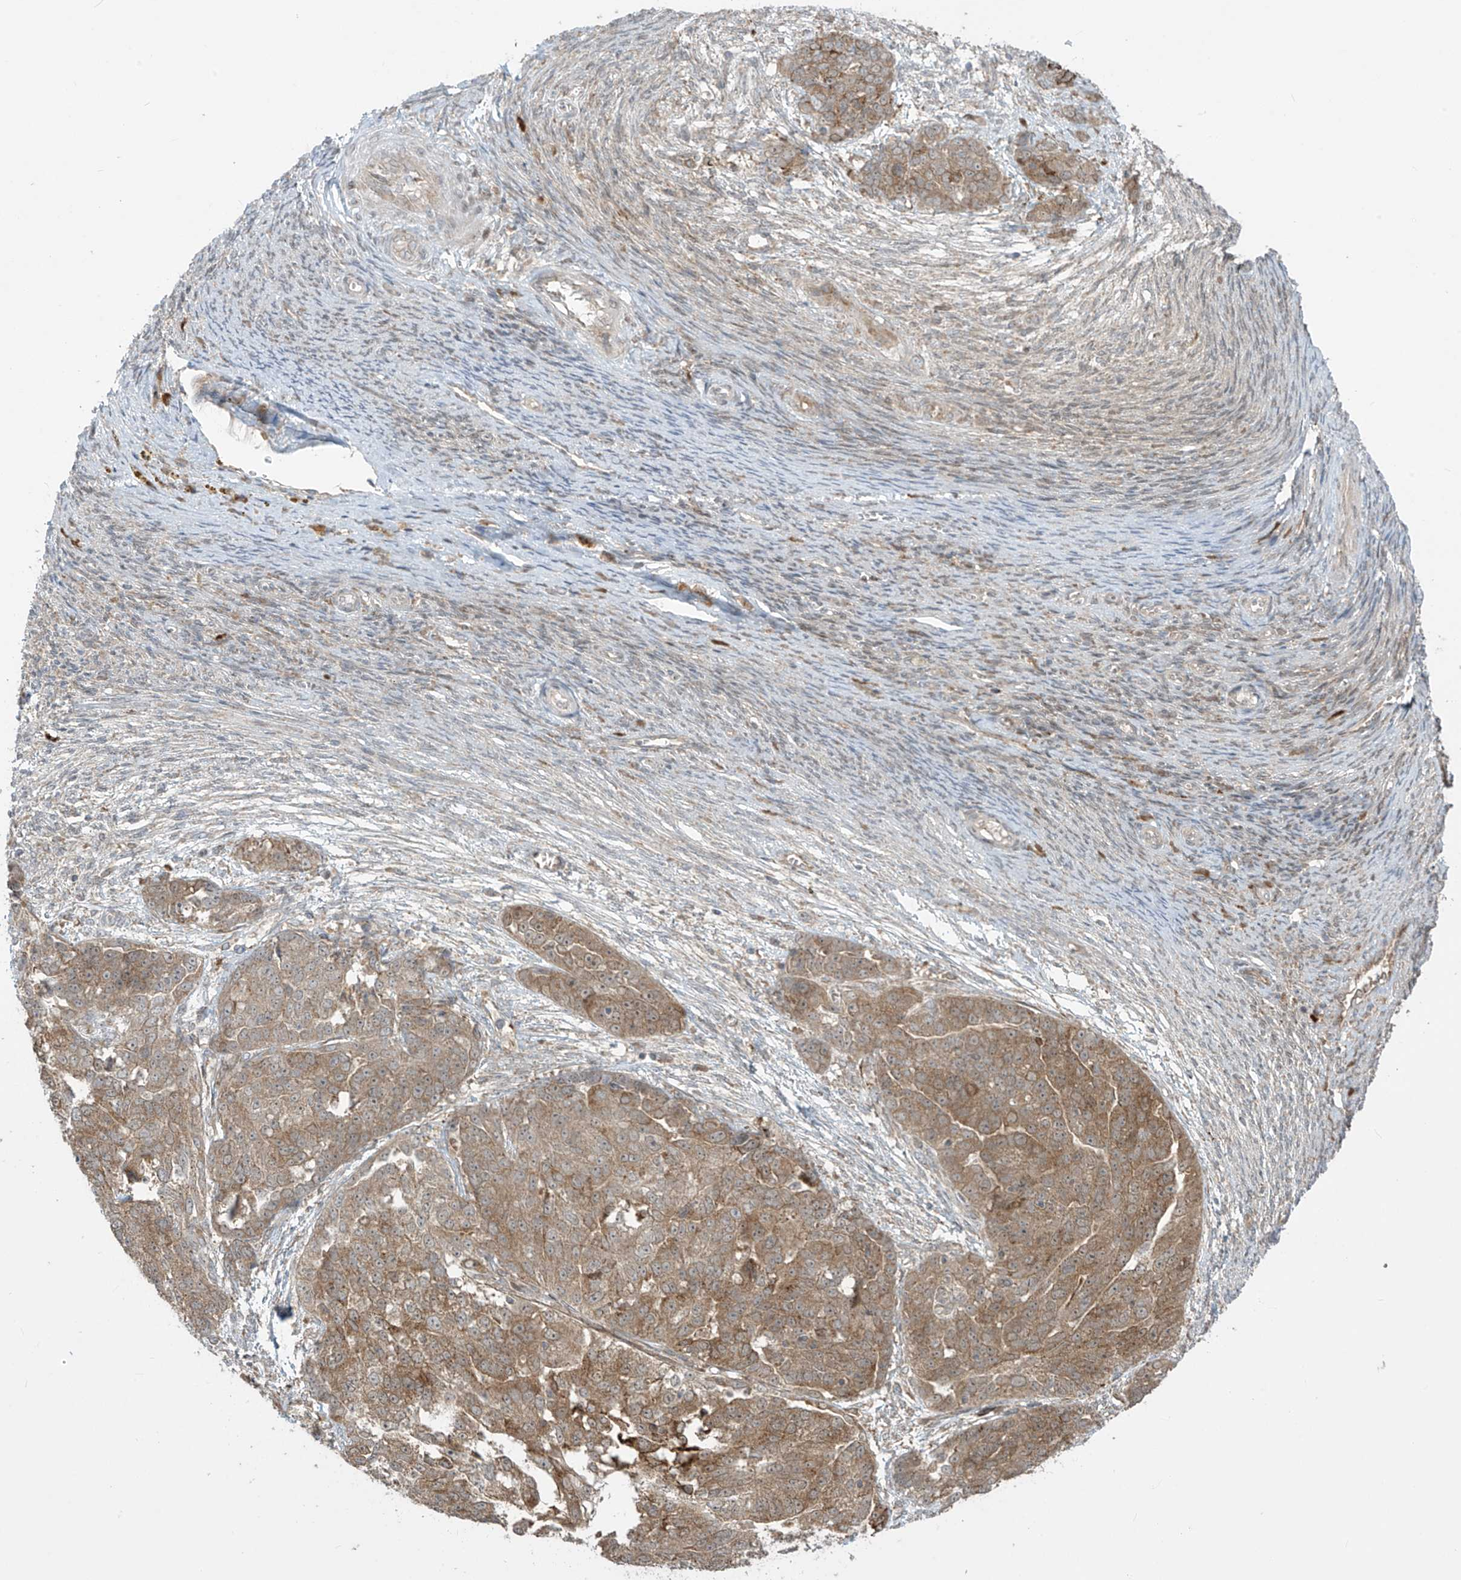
{"staining": {"intensity": "moderate", "quantity": ">75%", "location": "cytoplasmic/membranous"}, "tissue": "ovarian cancer", "cell_type": "Tumor cells", "image_type": "cancer", "snomed": [{"axis": "morphology", "description": "Cystadenocarcinoma, serous, NOS"}, {"axis": "topography", "description": "Ovary"}], "caption": "Serous cystadenocarcinoma (ovarian) tissue shows moderate cytoplasmic/membranous positivity in about >75% of tumor cells, visualized by immunohistochemistry.", "gene": "PPAT", "patient": {"sex": "female", "age": 44}}